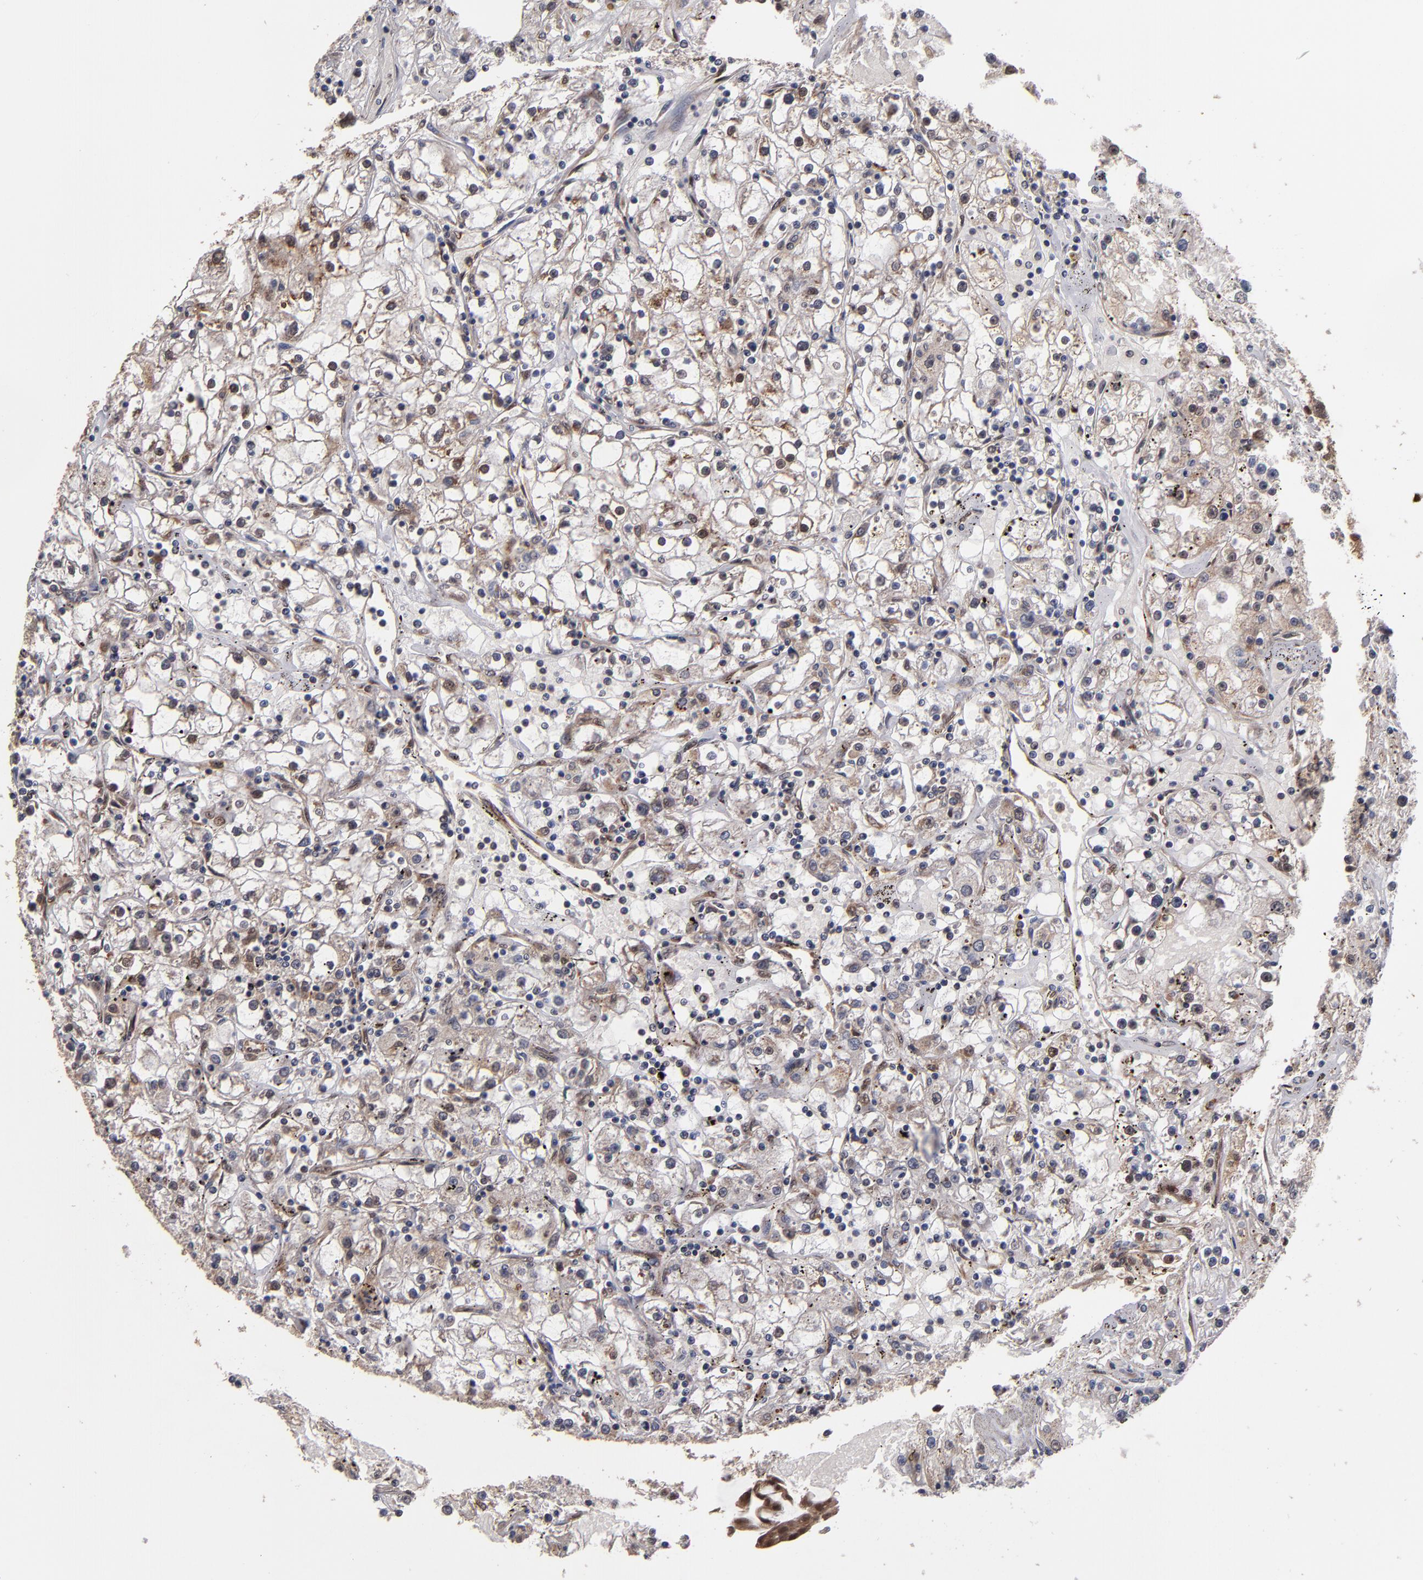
{"staining": {"intensity": "weak", "quantity": "25%-75%", "location": "cytoplasmic/membranous"}, "tissue": "renal cancer", "cell_type": "Tumor cells", "image_type": "cancer", "snomed": [{"axis": "morphology", "description": "Adenocarcinoma, NOS"}, {"axis": "topography", "description": "Kidney"}], "caption": "Immunohistochemistry (DAB (3,3'-diaminobenzidine)) staining of human adenocarcinoma (renal) exhibits weak cytoplasmic/membranous protein staining in approximately 25%-75% of tumor cells. (brown staining indicates protein expression, while blue staining denotes nuclei).", "gene": "CUL5", "patient": {"sex": "male", "age": 56}}